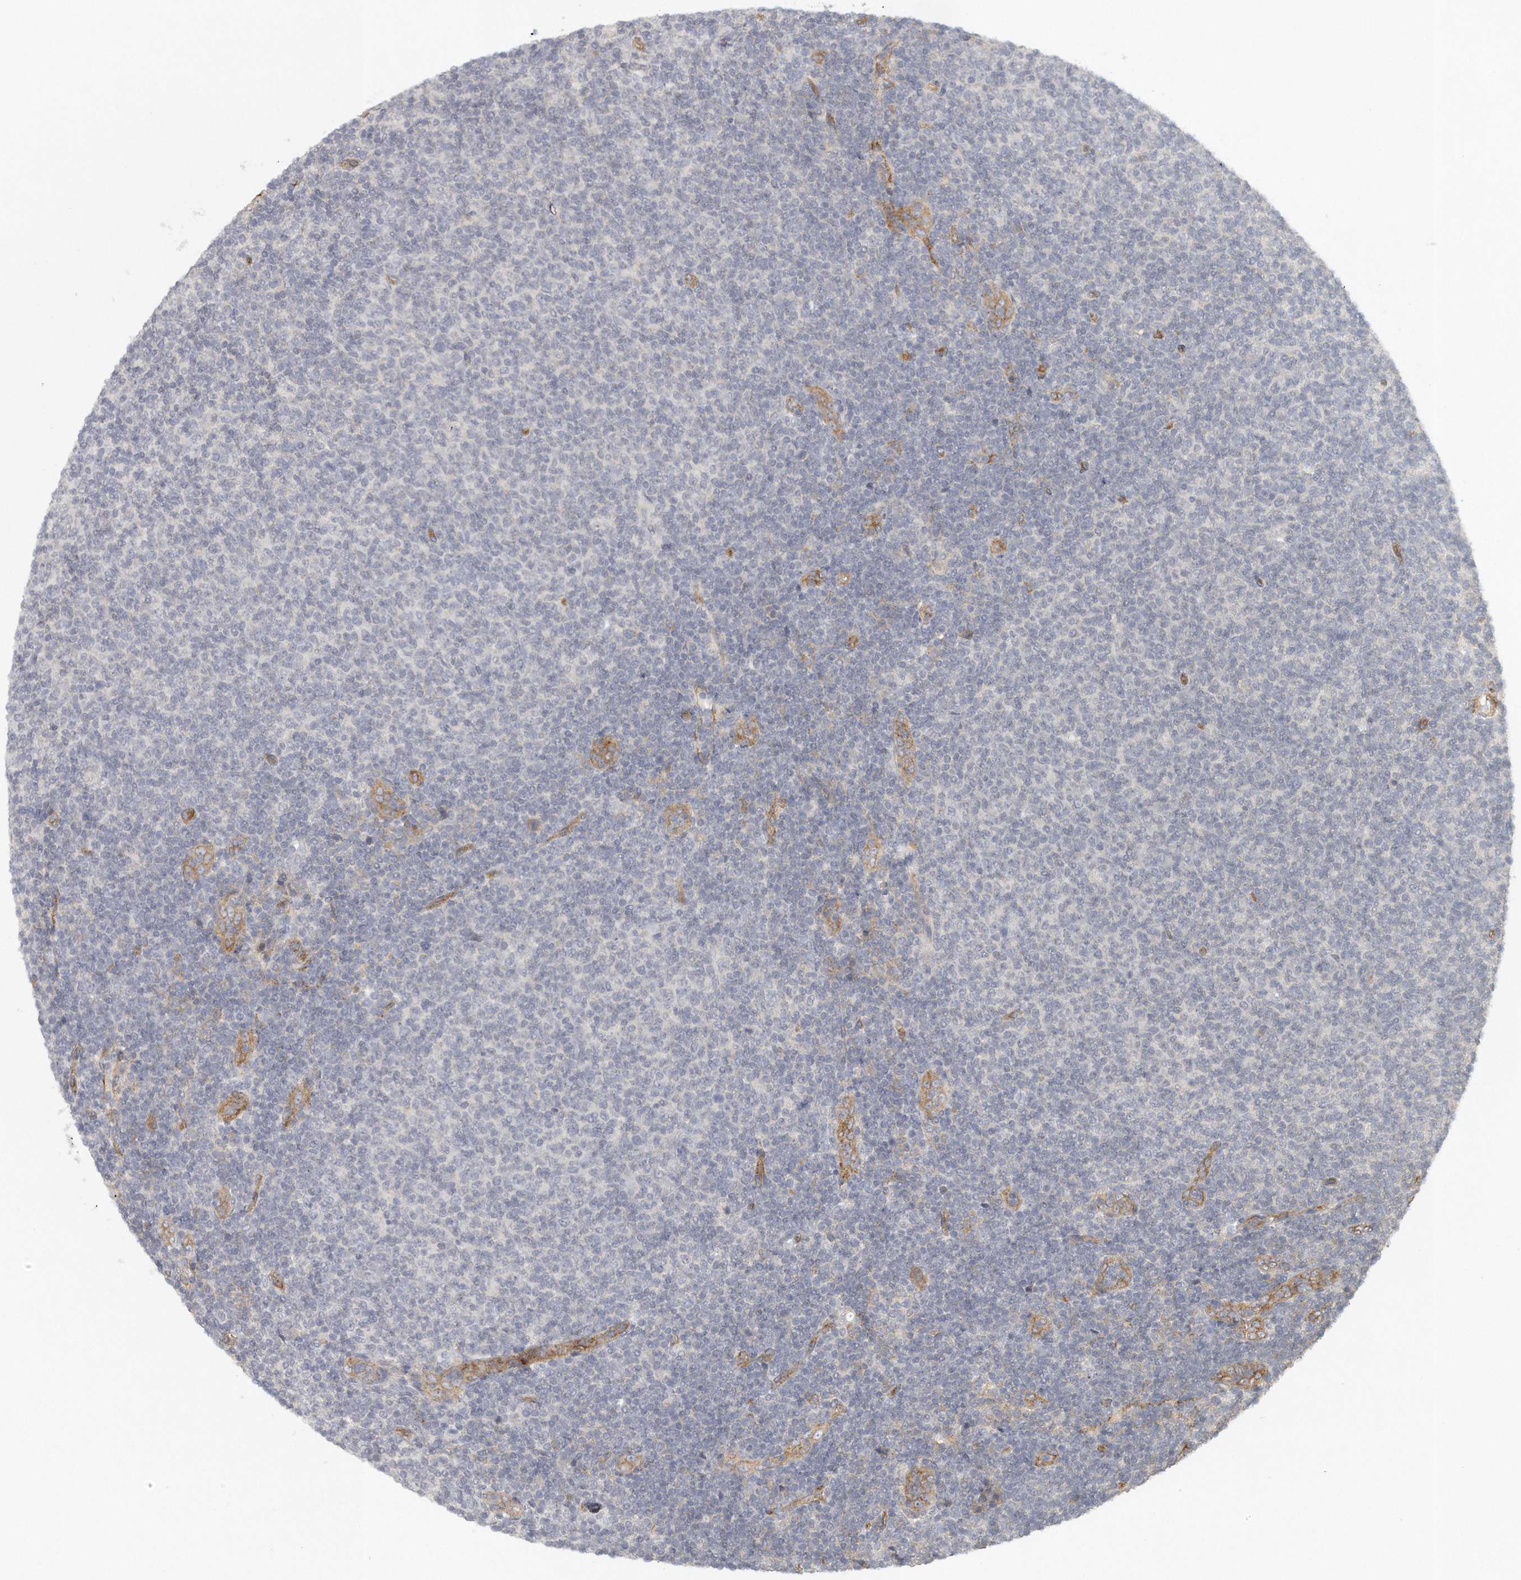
{"staining": {"intensity": "negative", "quantity": "none", "location": "none"}, "tissue": "lymphoma", "cell_type": "Tumor cells", "image_type": "cancer", "snomed": [{"axis": "morphology", "description": "Malignant lymphoma, non-Hodgkin's type, Low grade"}, {"axis": "topography", "description": "Lymph node"}], "caption": "Tumor cells show no significant protein positivity in lymphoma. (DAB IHC, high magnification).", "gene": "MTERF4", "patient": {"sex": "male", "age": 66}}